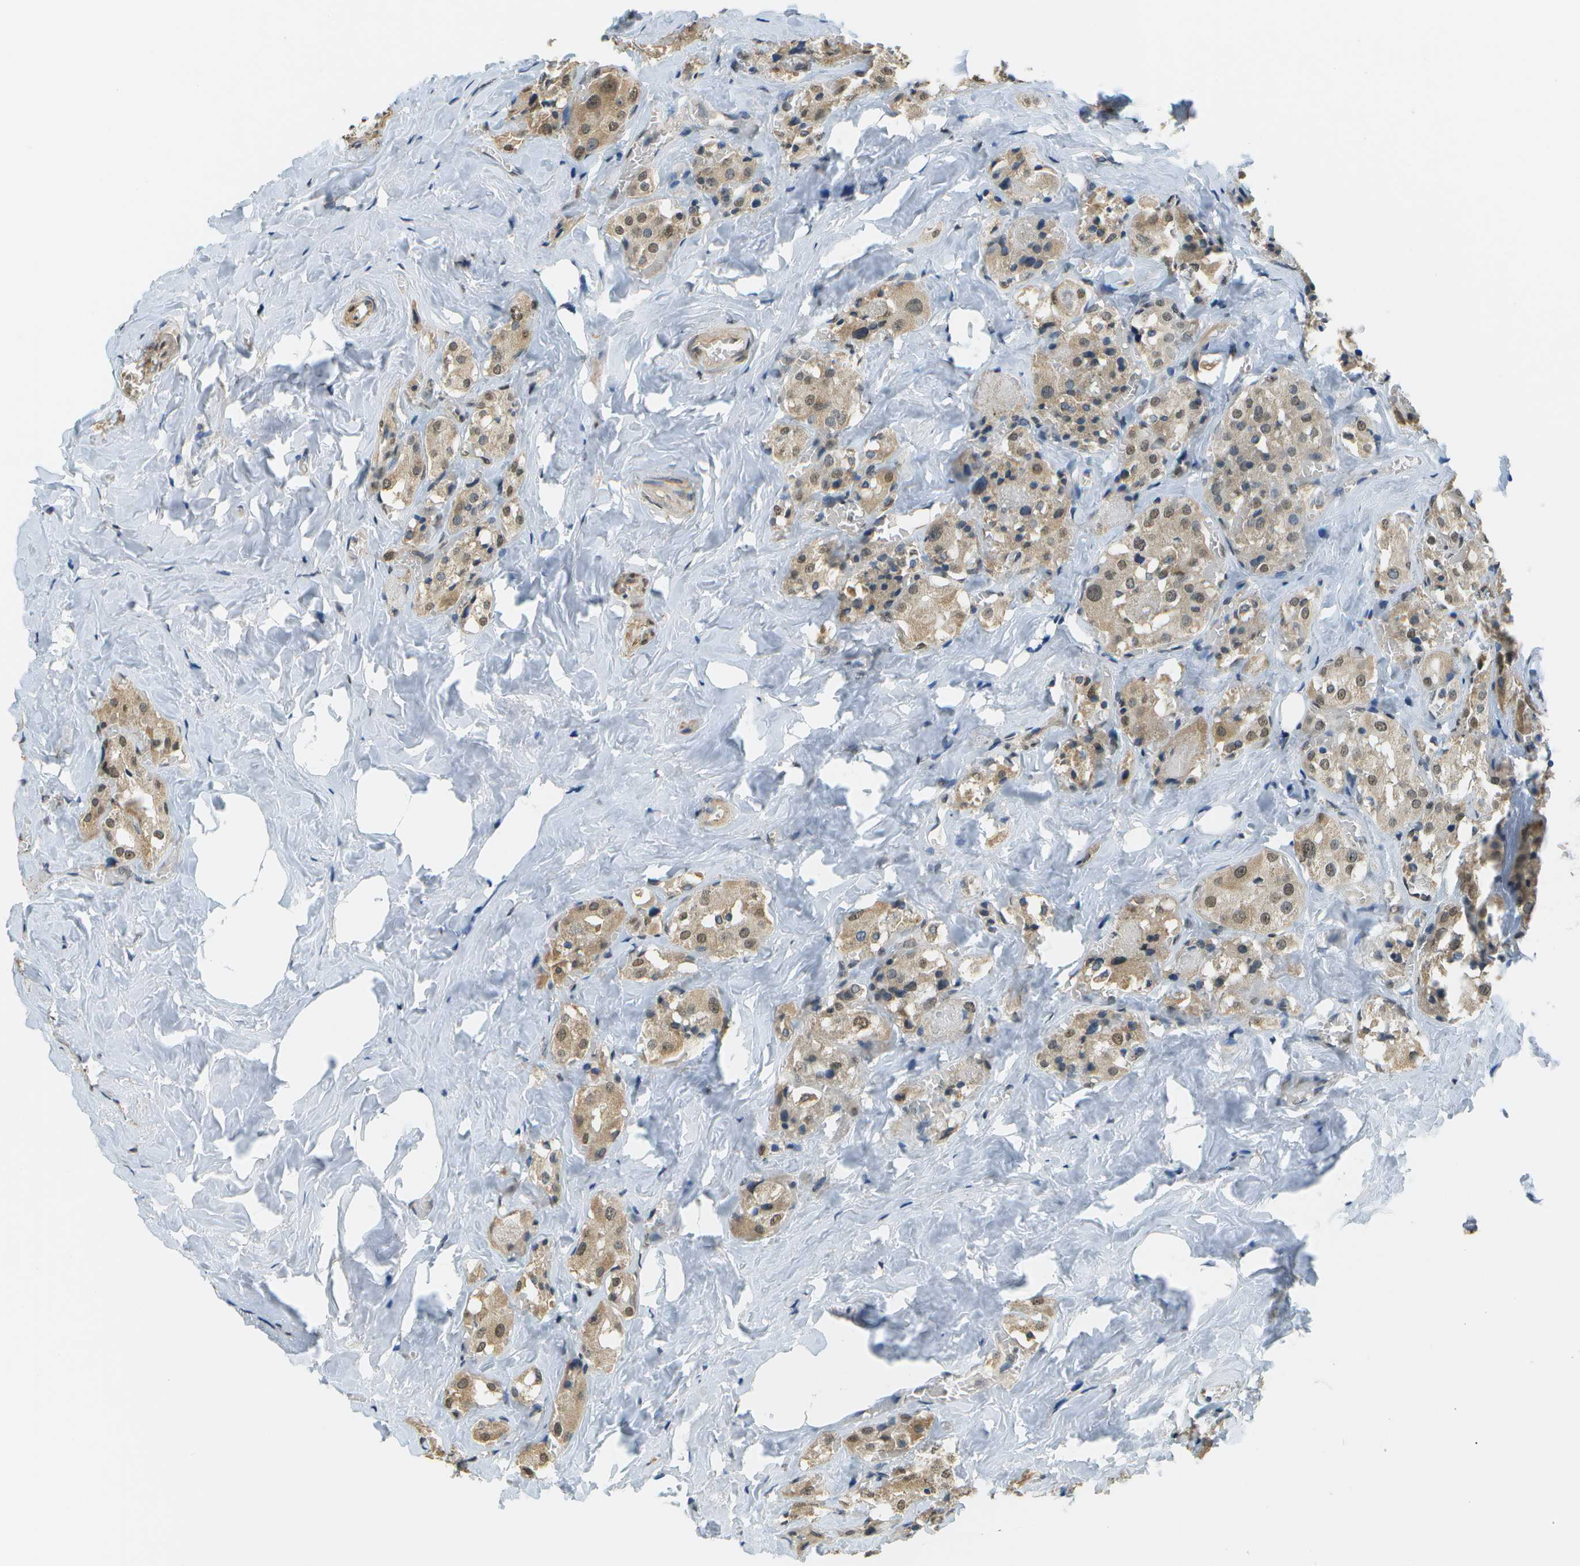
{"staining": {"intensity": "moderate", "quantity": ">75%", "location": "cytoplasmic/membranous,nuclear"}, "tissue": "parathyroid gland", "cell_type": "Glandular cells", "image_type": "normal", "snomed": [{"axis": "morphology", "description": "Normal tissue, NOS"}, {"axis": "morphology", "description": "Atrophy, NOS"}, {"axis": "topography", "description": "Parathyroid gland"}], "caption": "This photomicrograph shows immunohistochemistry staining of normal human parathyroid gland, with medium moderate cytoplasmic/membranous,nuclear expression in about >75% of glandular cells.", "gene": "ABL2", "patient": {"sex": "female", "age": 54}}